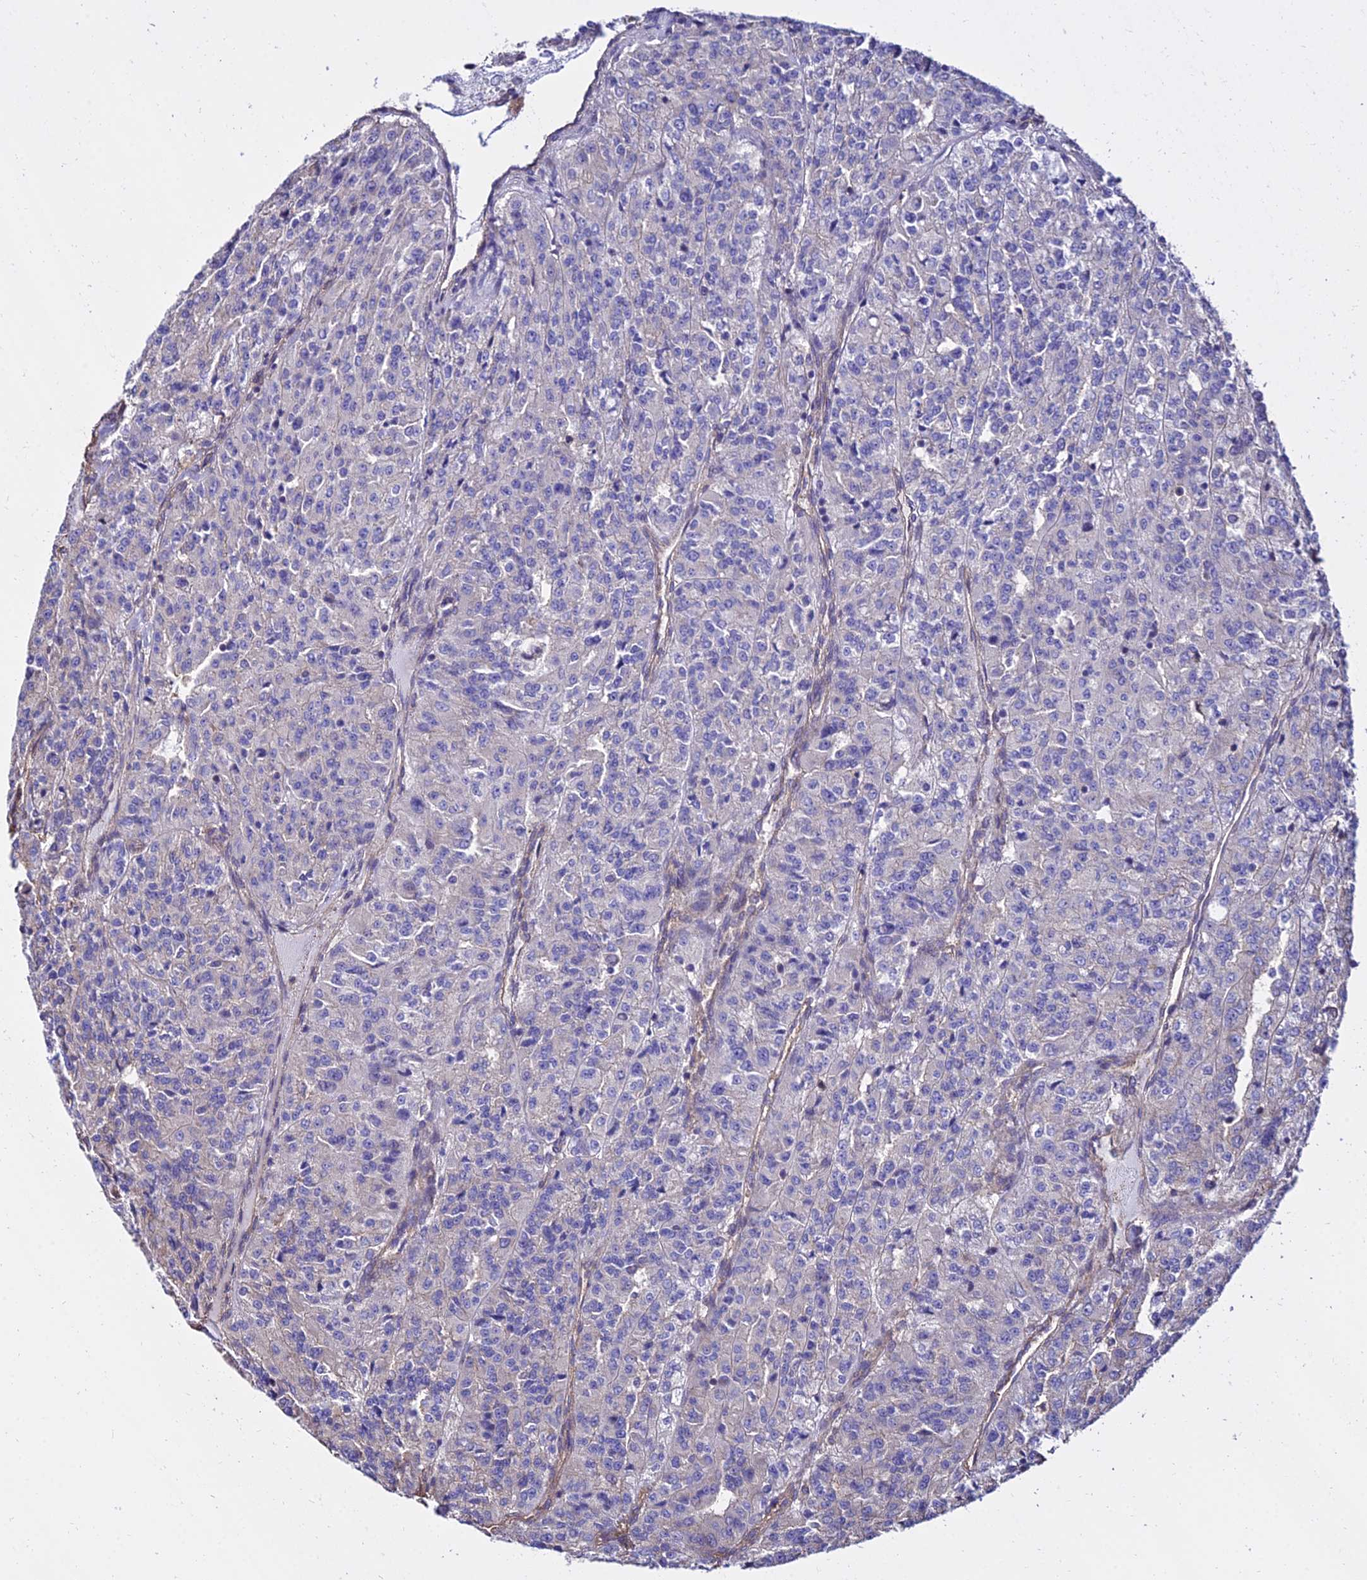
{"staining": {"intensity": "negative", "quantity": "none", "location": "none"}, "tissue": "renal cancer", "cell_type": "Tumor cells", "image_type": "cancer", "snomed": [{"axis": "morphology", "description": "Adenocarcinoma, NOS"}, {"axis": "topography", "description": "Kidney"}], "caption": "Immunohistochemistry (IHC) image of neoplastic tissue: human renal cancer (adenocarcinoma) stained with DAB (3,3'-diaminobenzidine) demonstrates no significant protein expression in tumor cells.", "gene": "CALM2", "patient": {"sex": "female", "age": 63}}